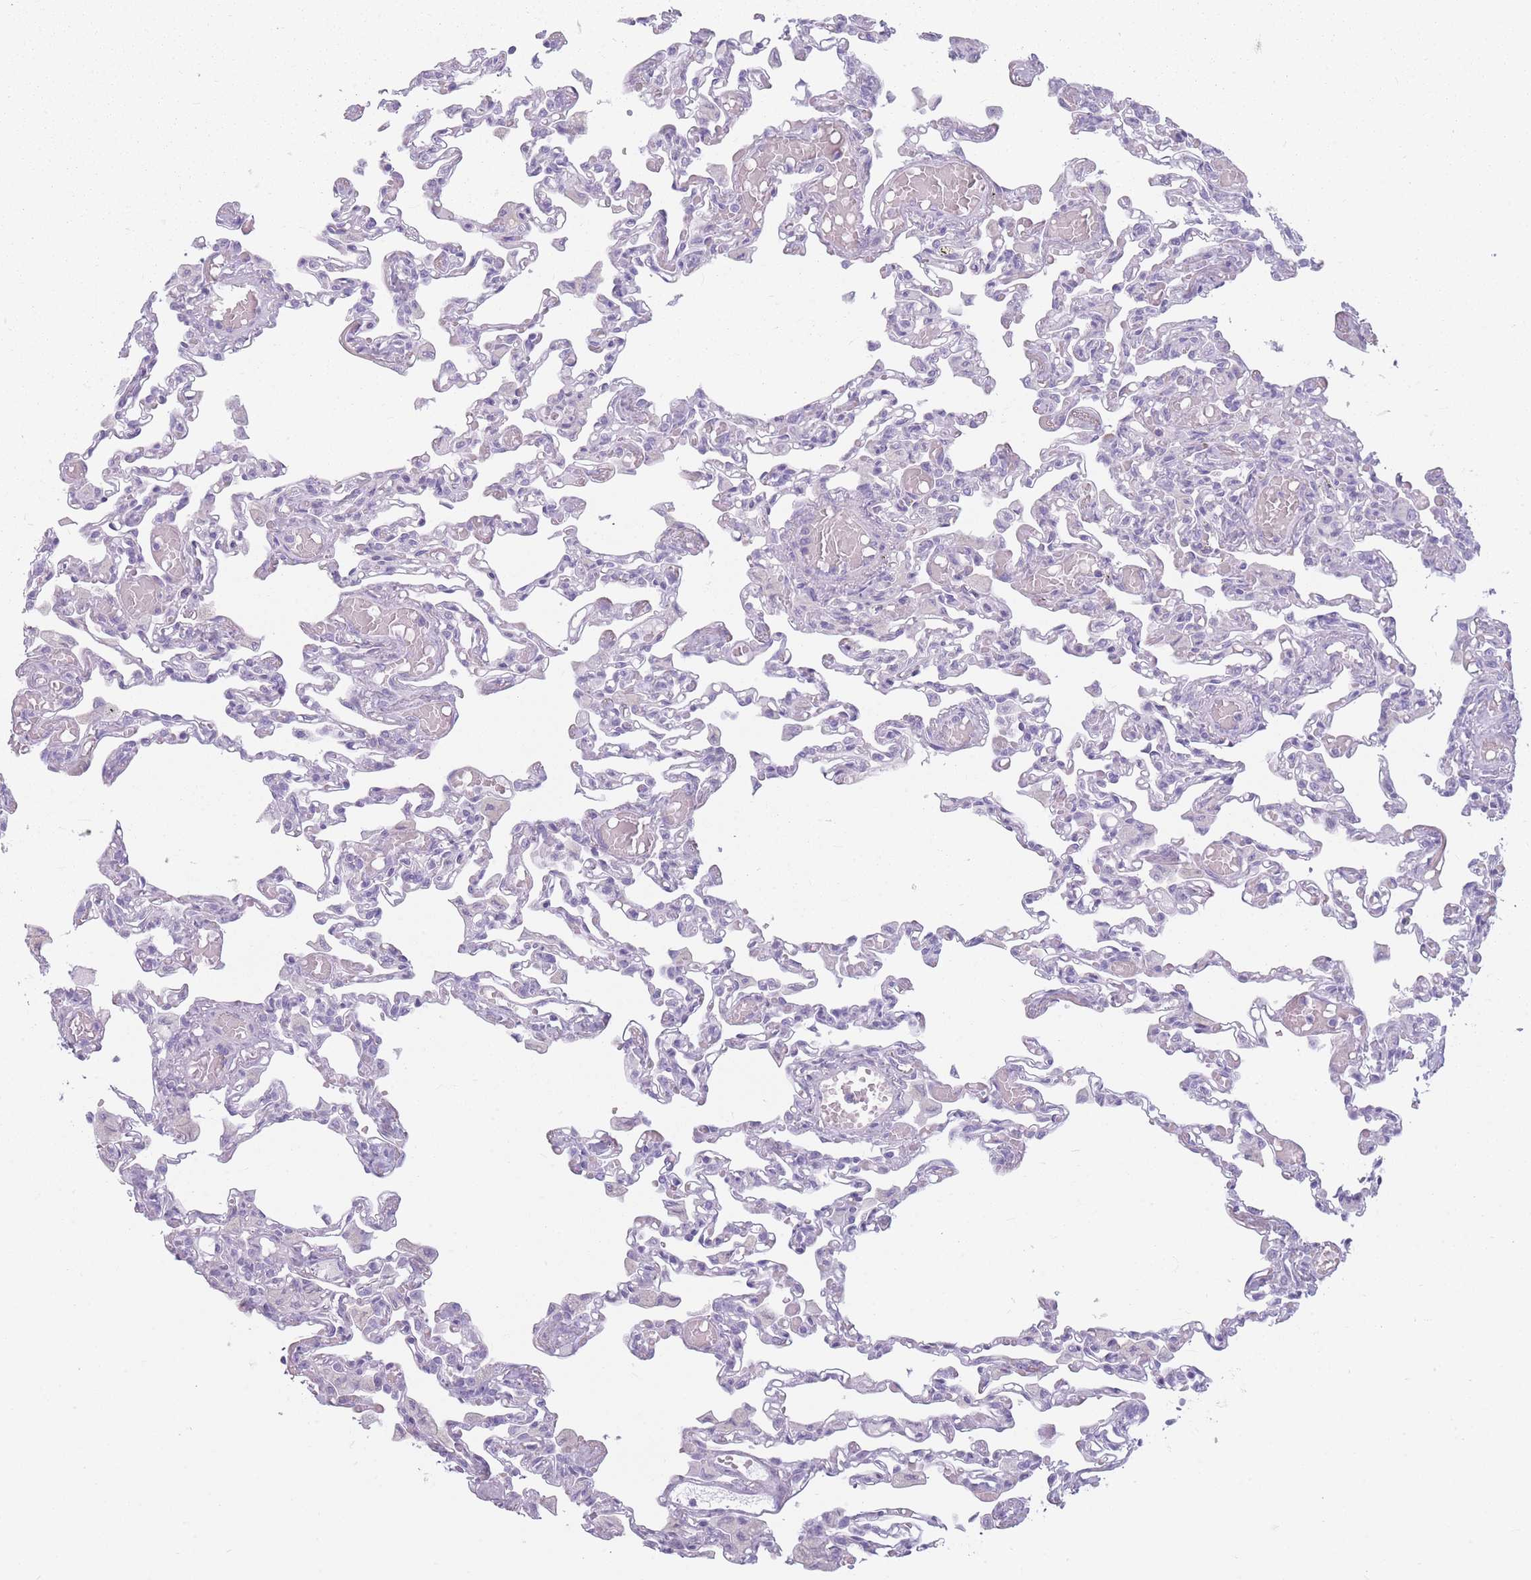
{"staining": {"intensity": "negative", "quantity": "none", "location": "none"}, "tissue": "lung", "cell_type": "Alveolar cells", "image_type": "normal", "snomed": [{"axis": "morphology", "description": "Normal tissue, NOS"}, {"axis": "topography", "description": "Bronchus"}, {"axis": "topography", "description": "Lung"}], "caption": "This histopathology image is of normal lung stained with IHC to label a protein in brown with the nuclei are counter-stained blue. There is no staining in alveolar cells.", "gene": "CCNO", "patient": {"sex": "female", "age": 49}}